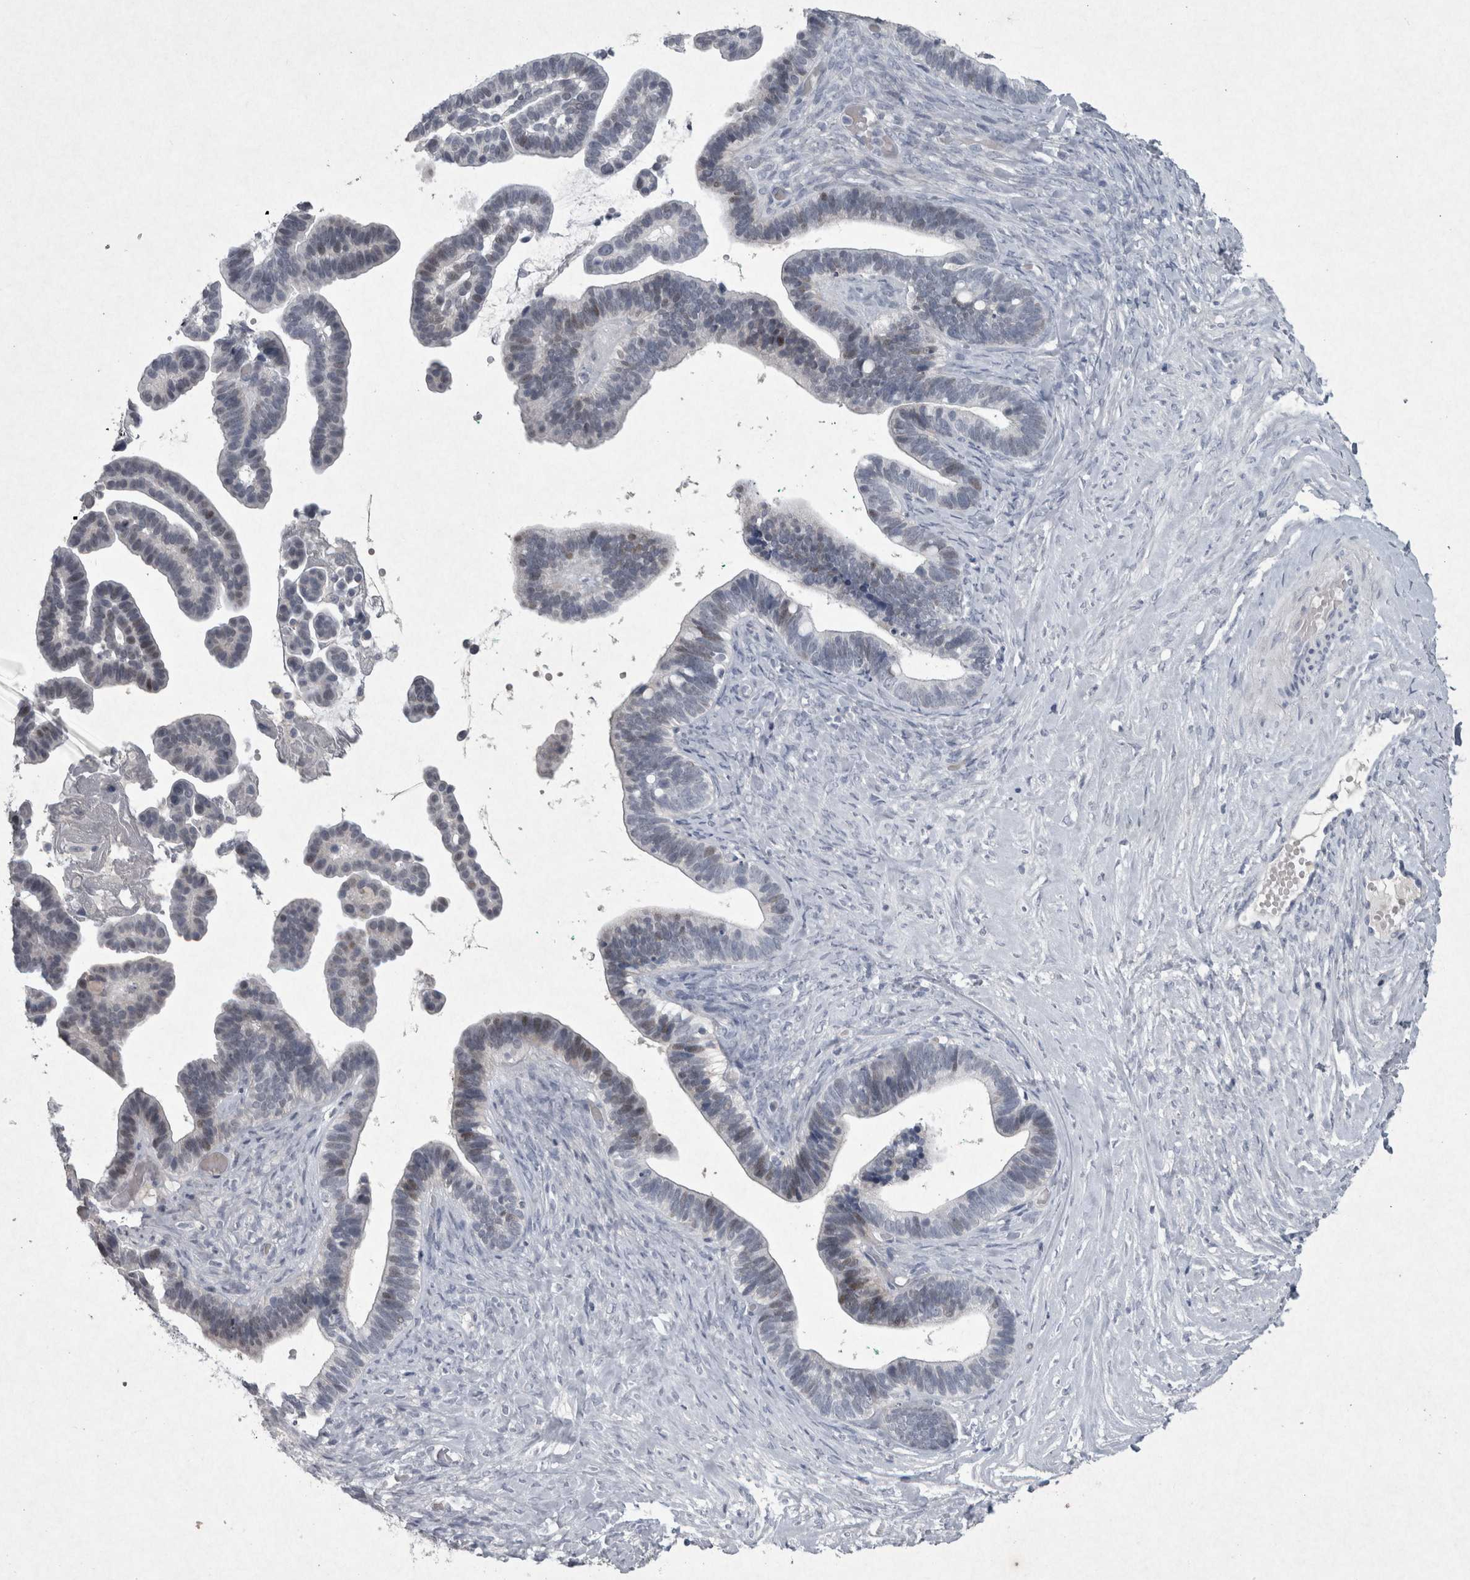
{"staining": {"intensity": "weak", "quantity": "<25%", "location": "nuclear"}, "tissue": "ovarian cancer", "cell_type": "Tumor cells", "image_type": "cancer", "snomed": [{"axis": "morphology", "description": "Cystadenocarcinoma, serous, NOS"}, {"axis": "topography", "description": "Ovary"}], "caption": "Immunohistochemical staining of human ovarian cancer displays no significant staining in tumor cells.", "gene": "PDX1", "patient": {"sex": "female", "age": 56}}